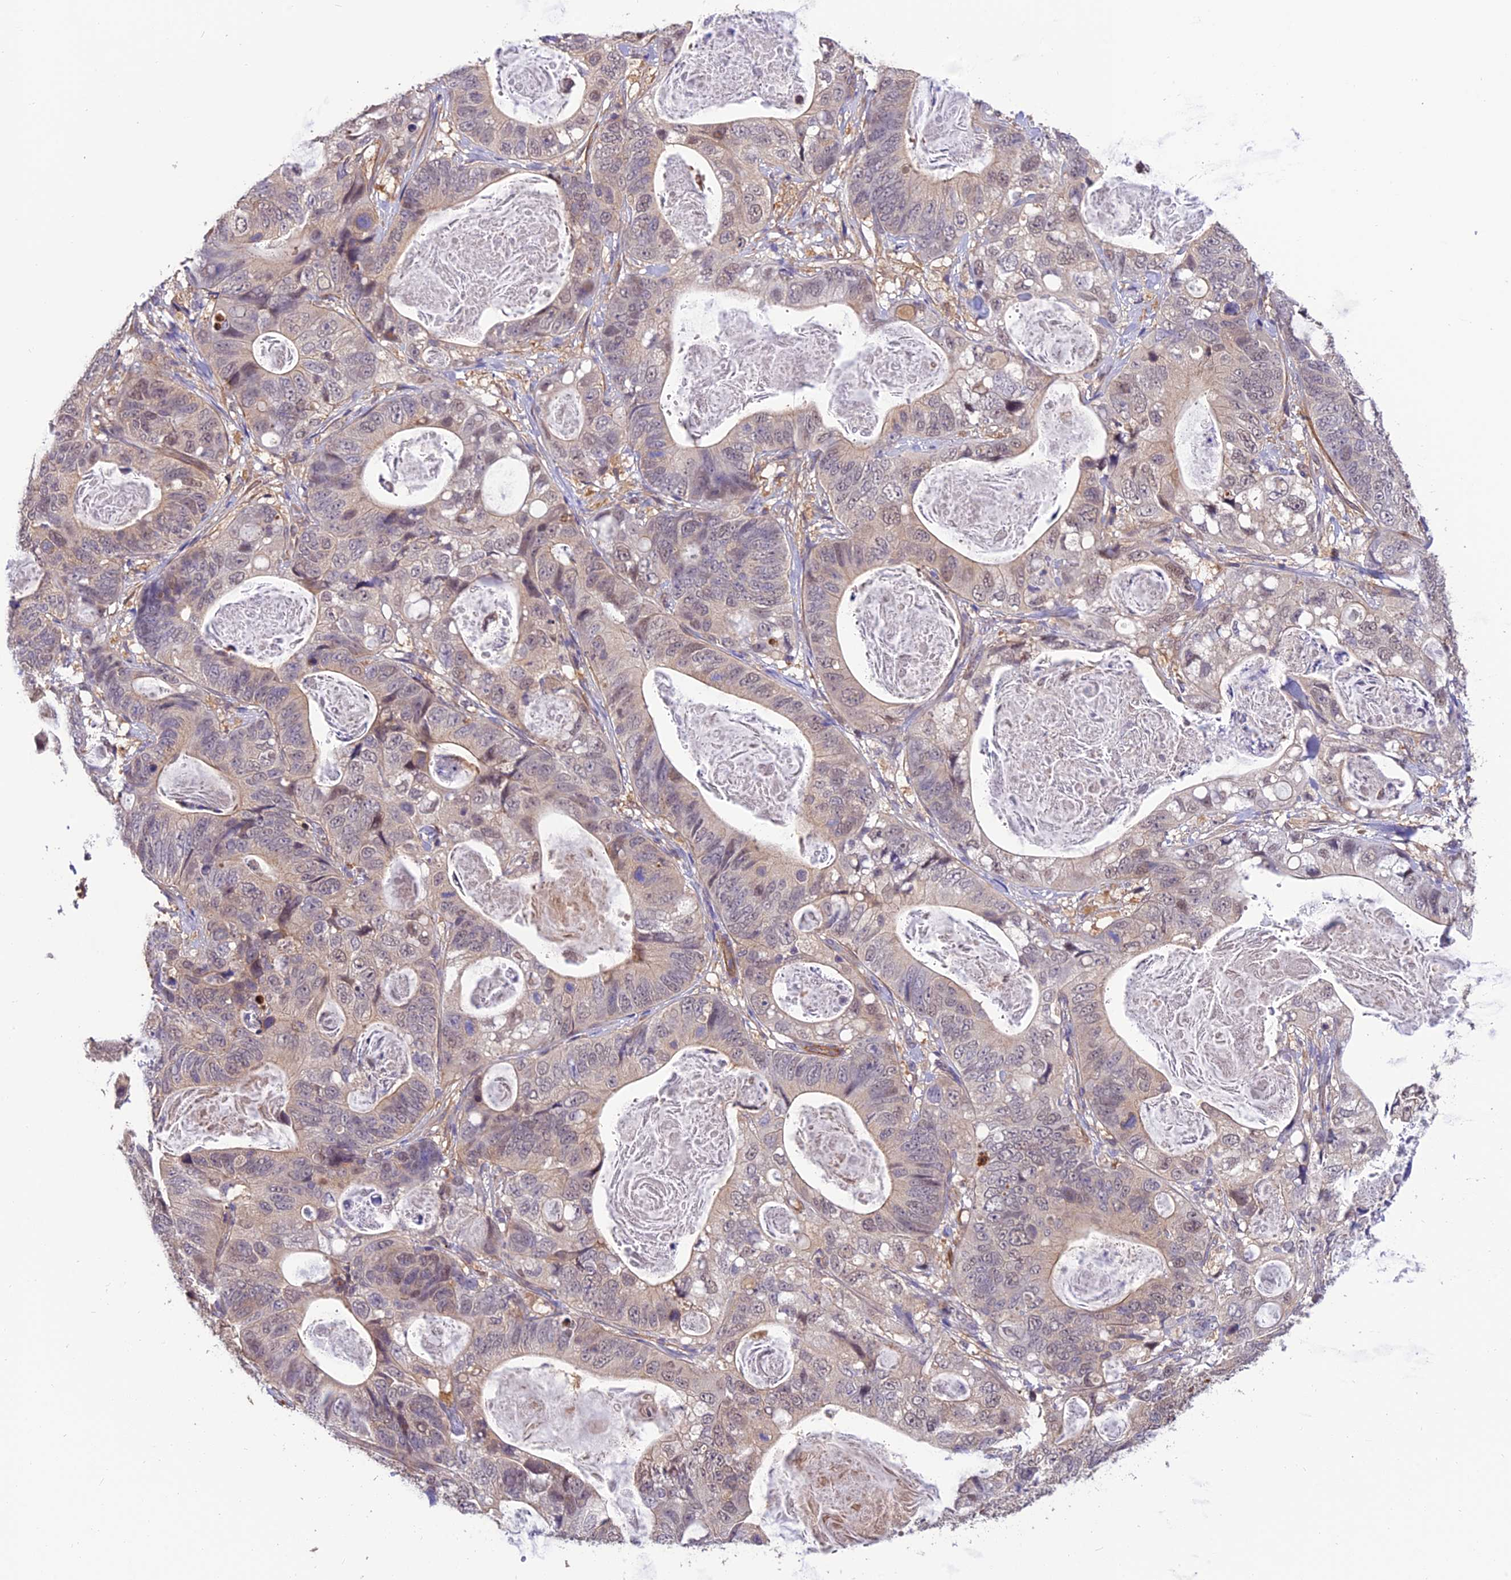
{"staining": {"intensity": "negative", "quantity": "none", "location": "none"}, "tissue": "stomach cancer", "cell_type": "Tumor cells", "image_type": "cancer", "snomed": [{"axis": "morphology", "description": "Normal tissue, NOS"}, {"axis": "morphology", "description": "Adenocarcinoma, NOS"}, {"axis": "topography", "description": "Stomach"}], "caption": "Stomach cancer stained for a protein using immunohistochemistry reveals no staining tumor cells.", "gene": "PSMB3", "patient": {"sex": "female", "age": 89}}